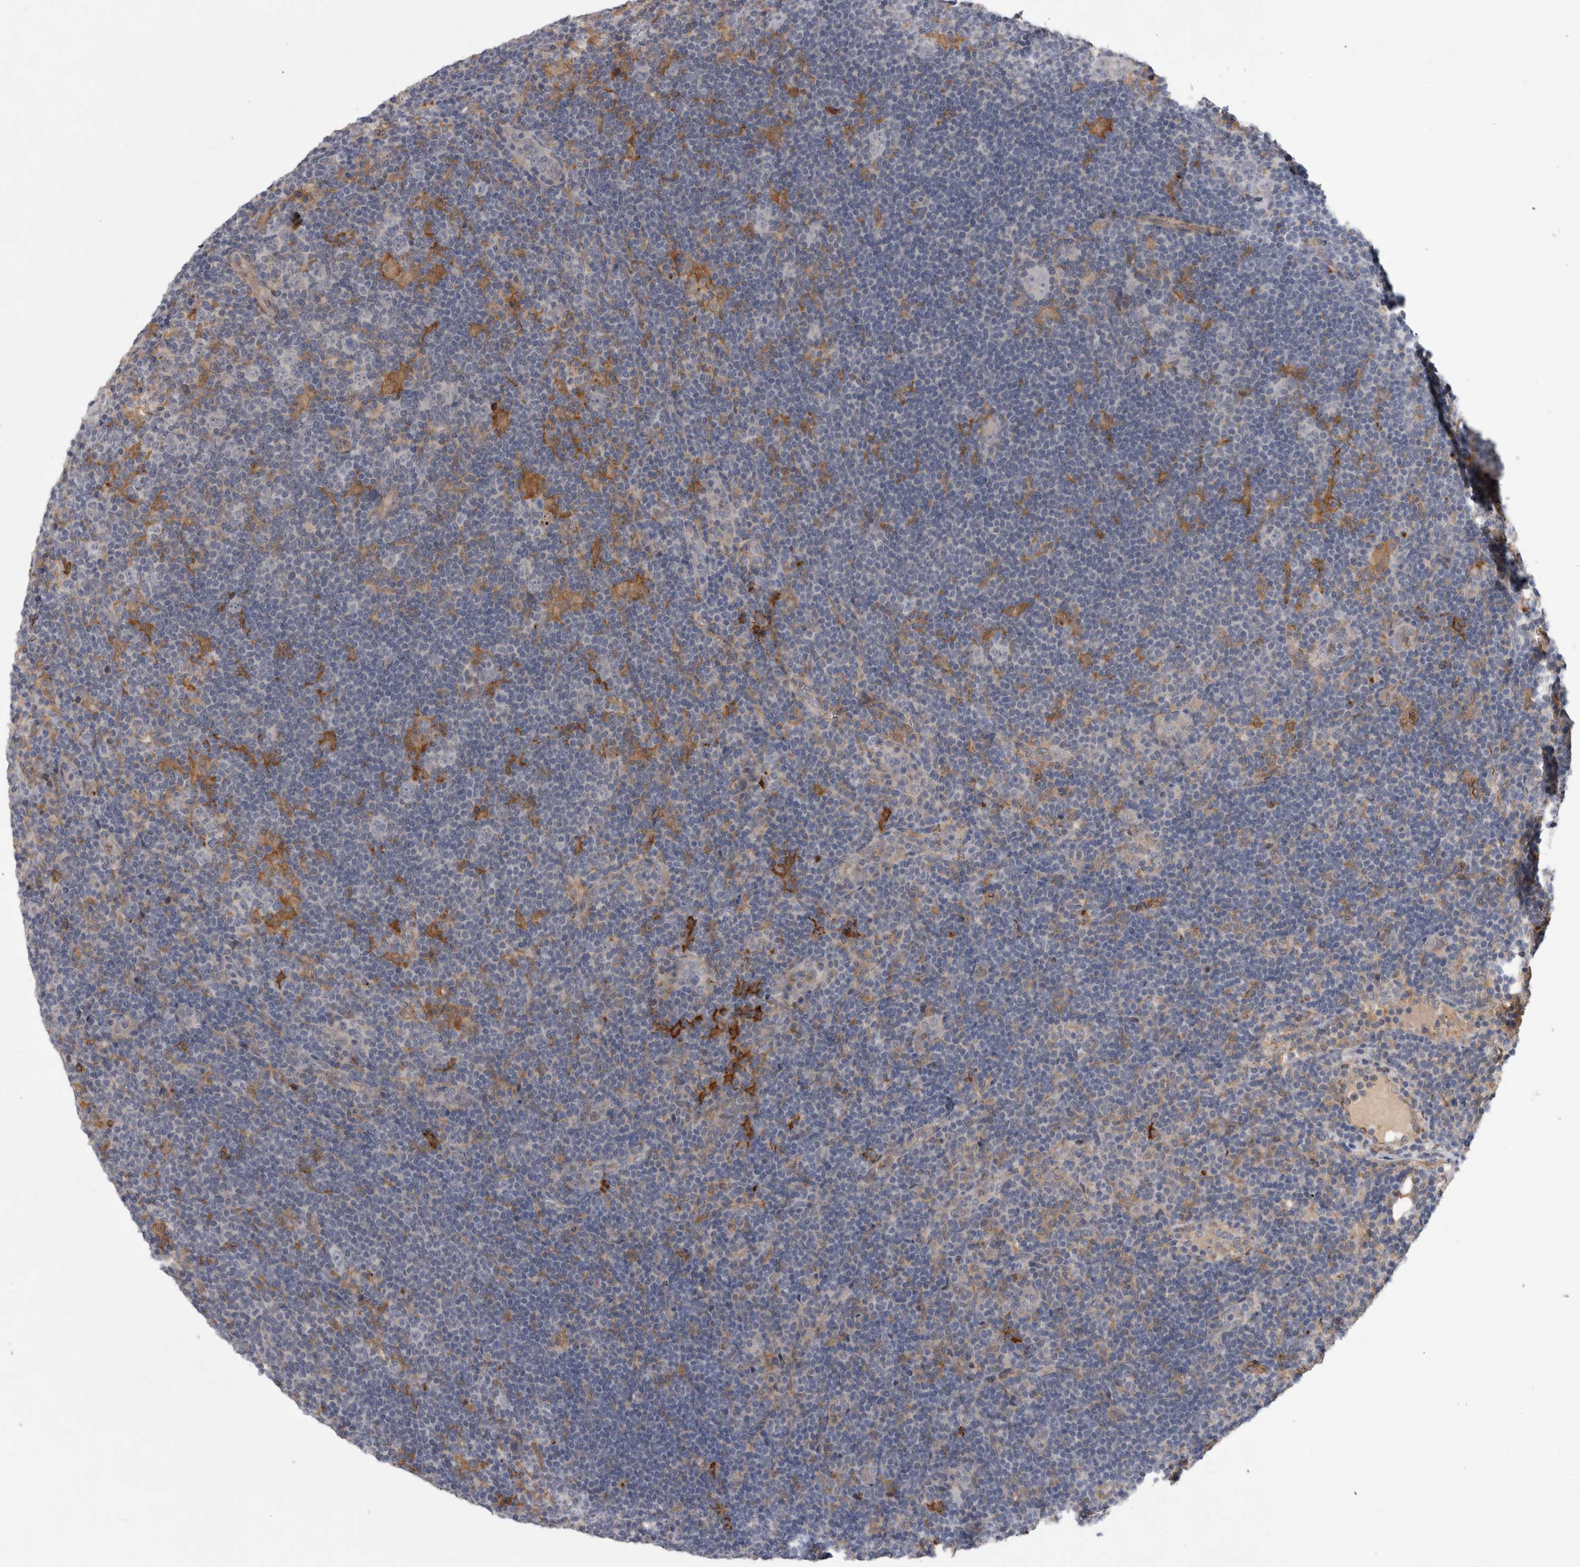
{"staining": {"intensity": "negative", "quantity": "none", "location": "none"}, "tissue": "lymphoma", "cell_type": "Tumor cells", "image_type": "cancer", "snomed": [{"axis": "morphology", "description": "Hodgkin's disease, NOS"}, {"axis": "topography", "description": "Lymph node"}], "caption": "IHC photomicrograph of neoplastic tissue: human Hodgkin's disease stained with DAB (3,3'-diaminobenzidine) shows no significant protein staining in tumor cells.", "gene": "ANKFY1", "patient": {"sex": "female", "age": 57}}